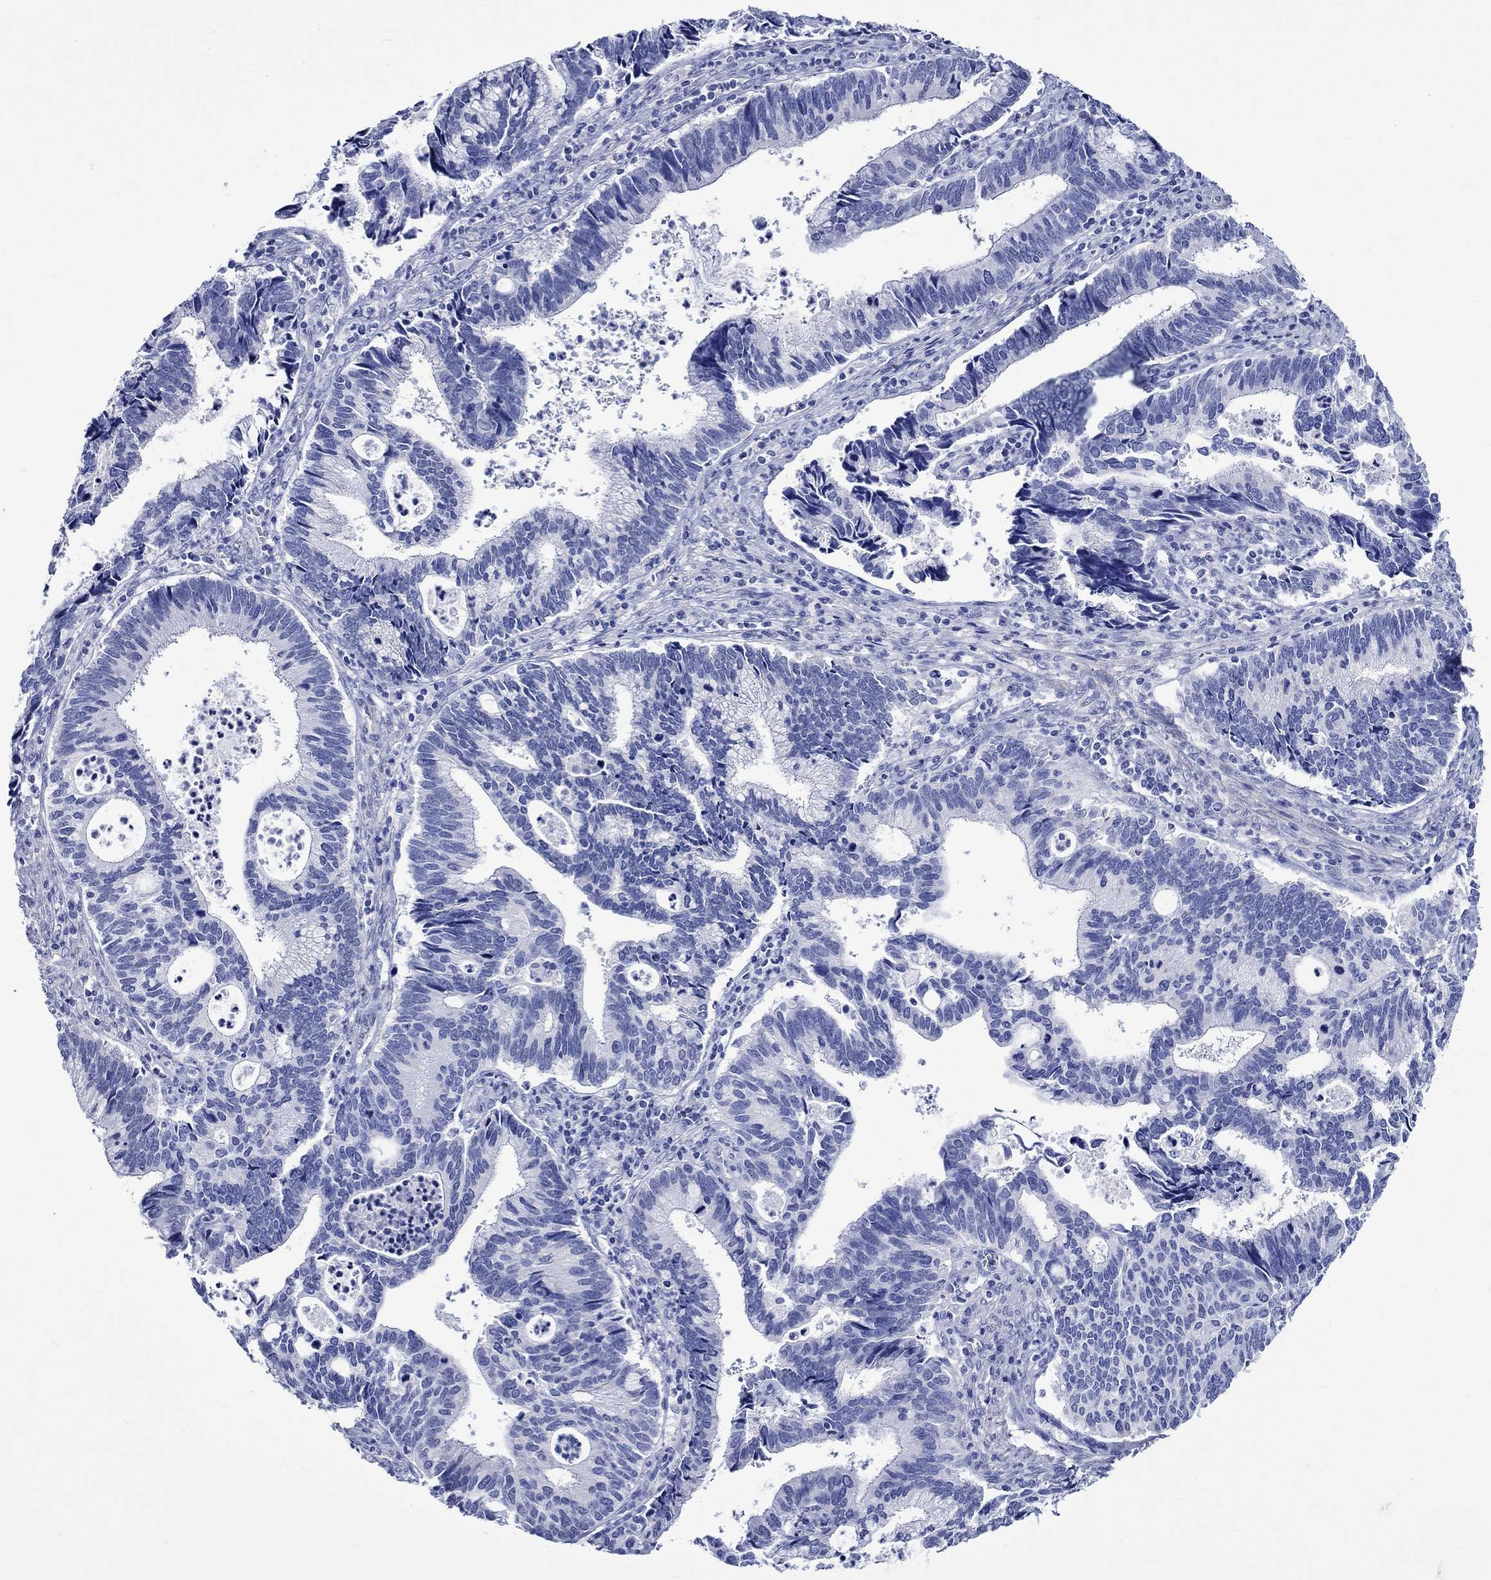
{"staining": {"intensity": "negative", "quantity": "none", "location": "none"}, "tissue": "cervical cancer", "cell_type": "Tumor cells", "image_type": "cancer", "snomed": [{"axis": "morphology", "description": "Adenocarcinoma, NOS"}, {"axis": "topography", "description": "Cervix"}], "caption": "Protein analysis of cervical cancer (adenocarcinoma) reveals no significant positivity in tumor cells.", "gene": "CRYAB", "patient": {"sex": "female", "age": 42}}